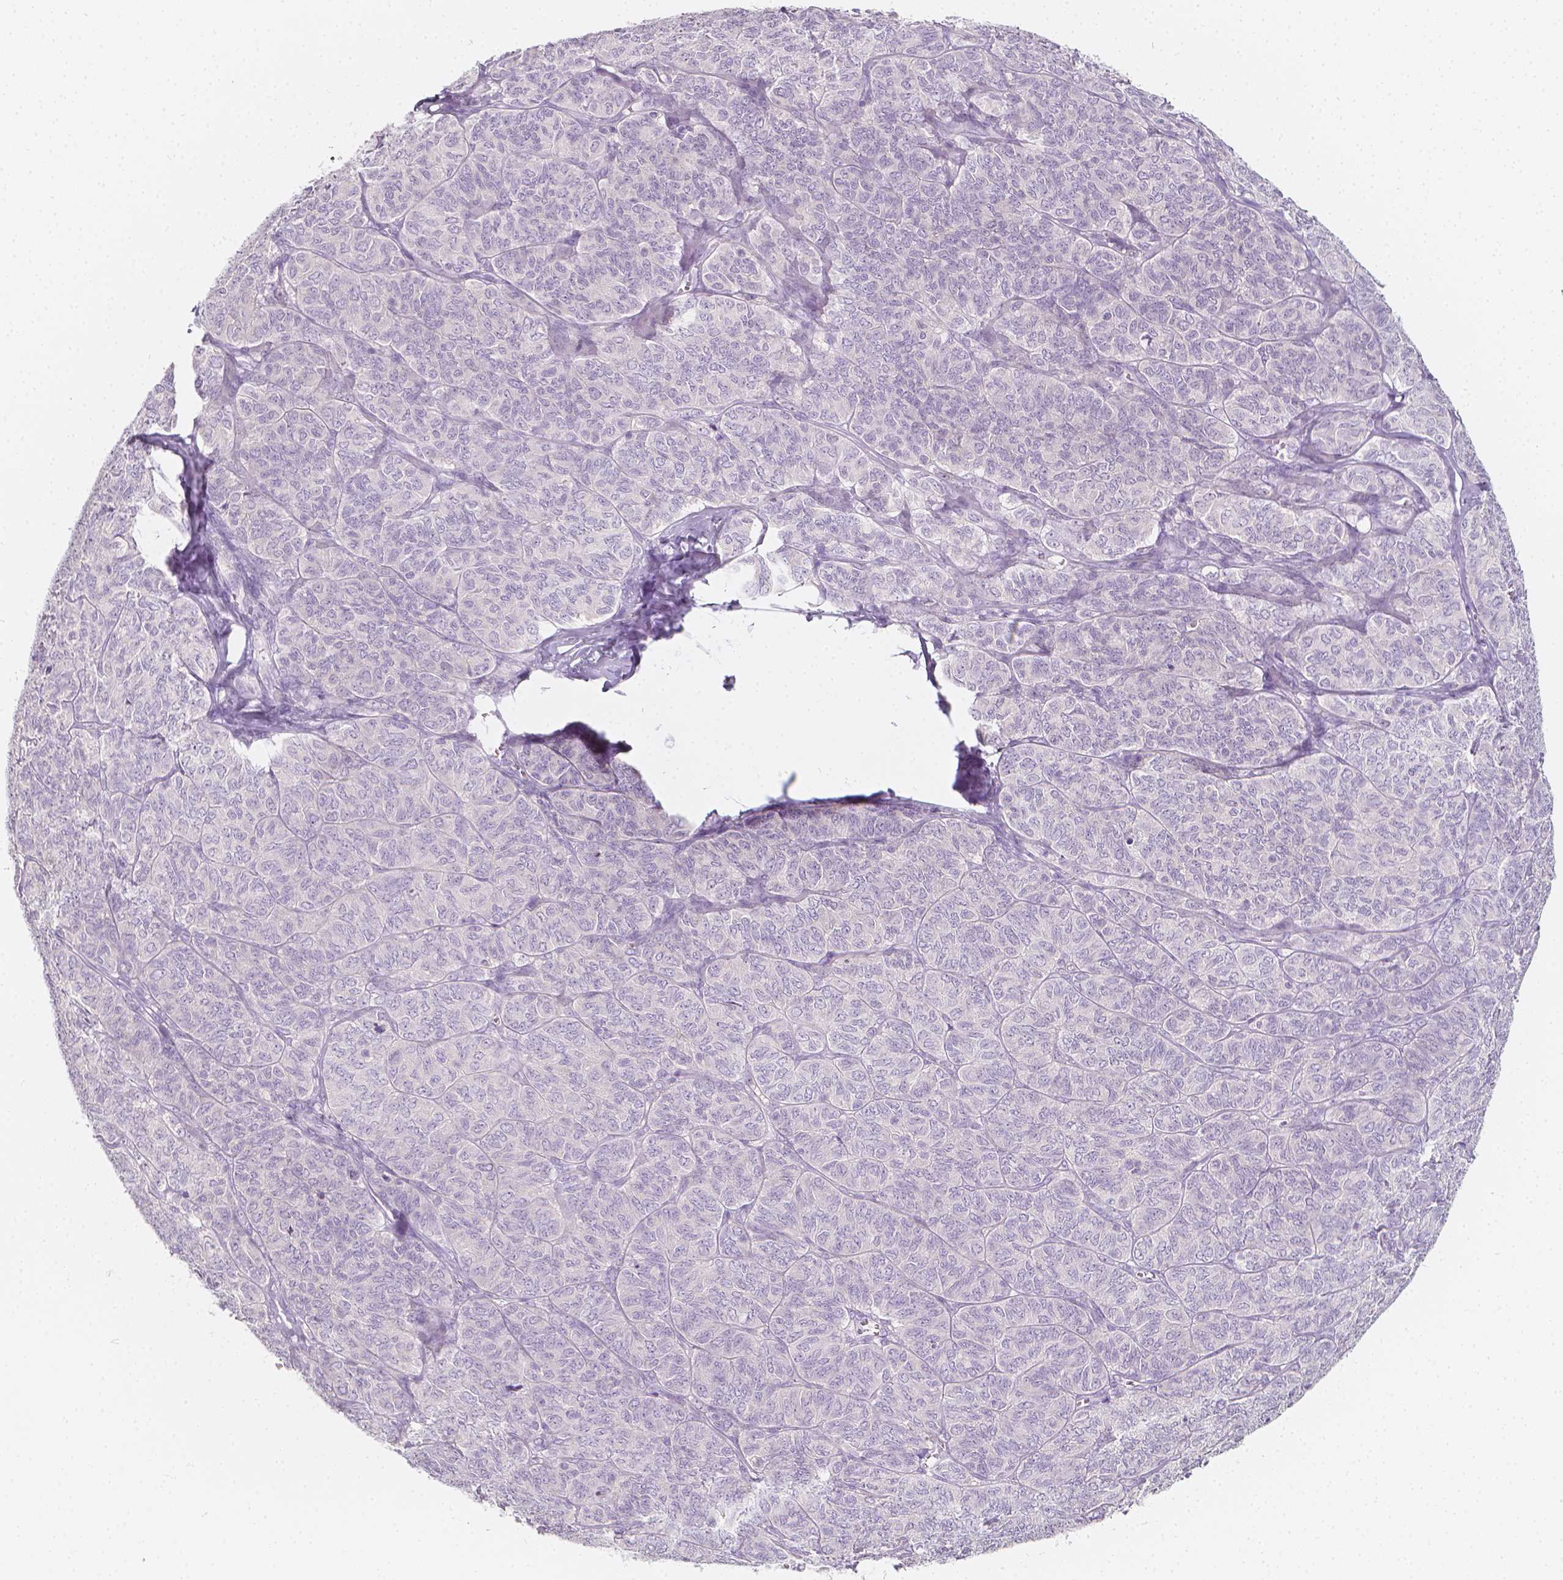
{"staining": {"intensity": "negative", "quantity": "none", "location": "none"}, "tissue": "ovarian cancer", "cell_type": "Tumor cells", "image_type": "cancer", "snomed": [{"axis": "morphology", "description": "Carcinoma, endometroid"}, {"axis": "topography", "description": "Ovary"}], "caption": "Tumor cells are negative for protein expression in human ovarian endometroid carcinoma.", "gene": "RBFOX1", "patient": {"sex": "female", "age": 80}}